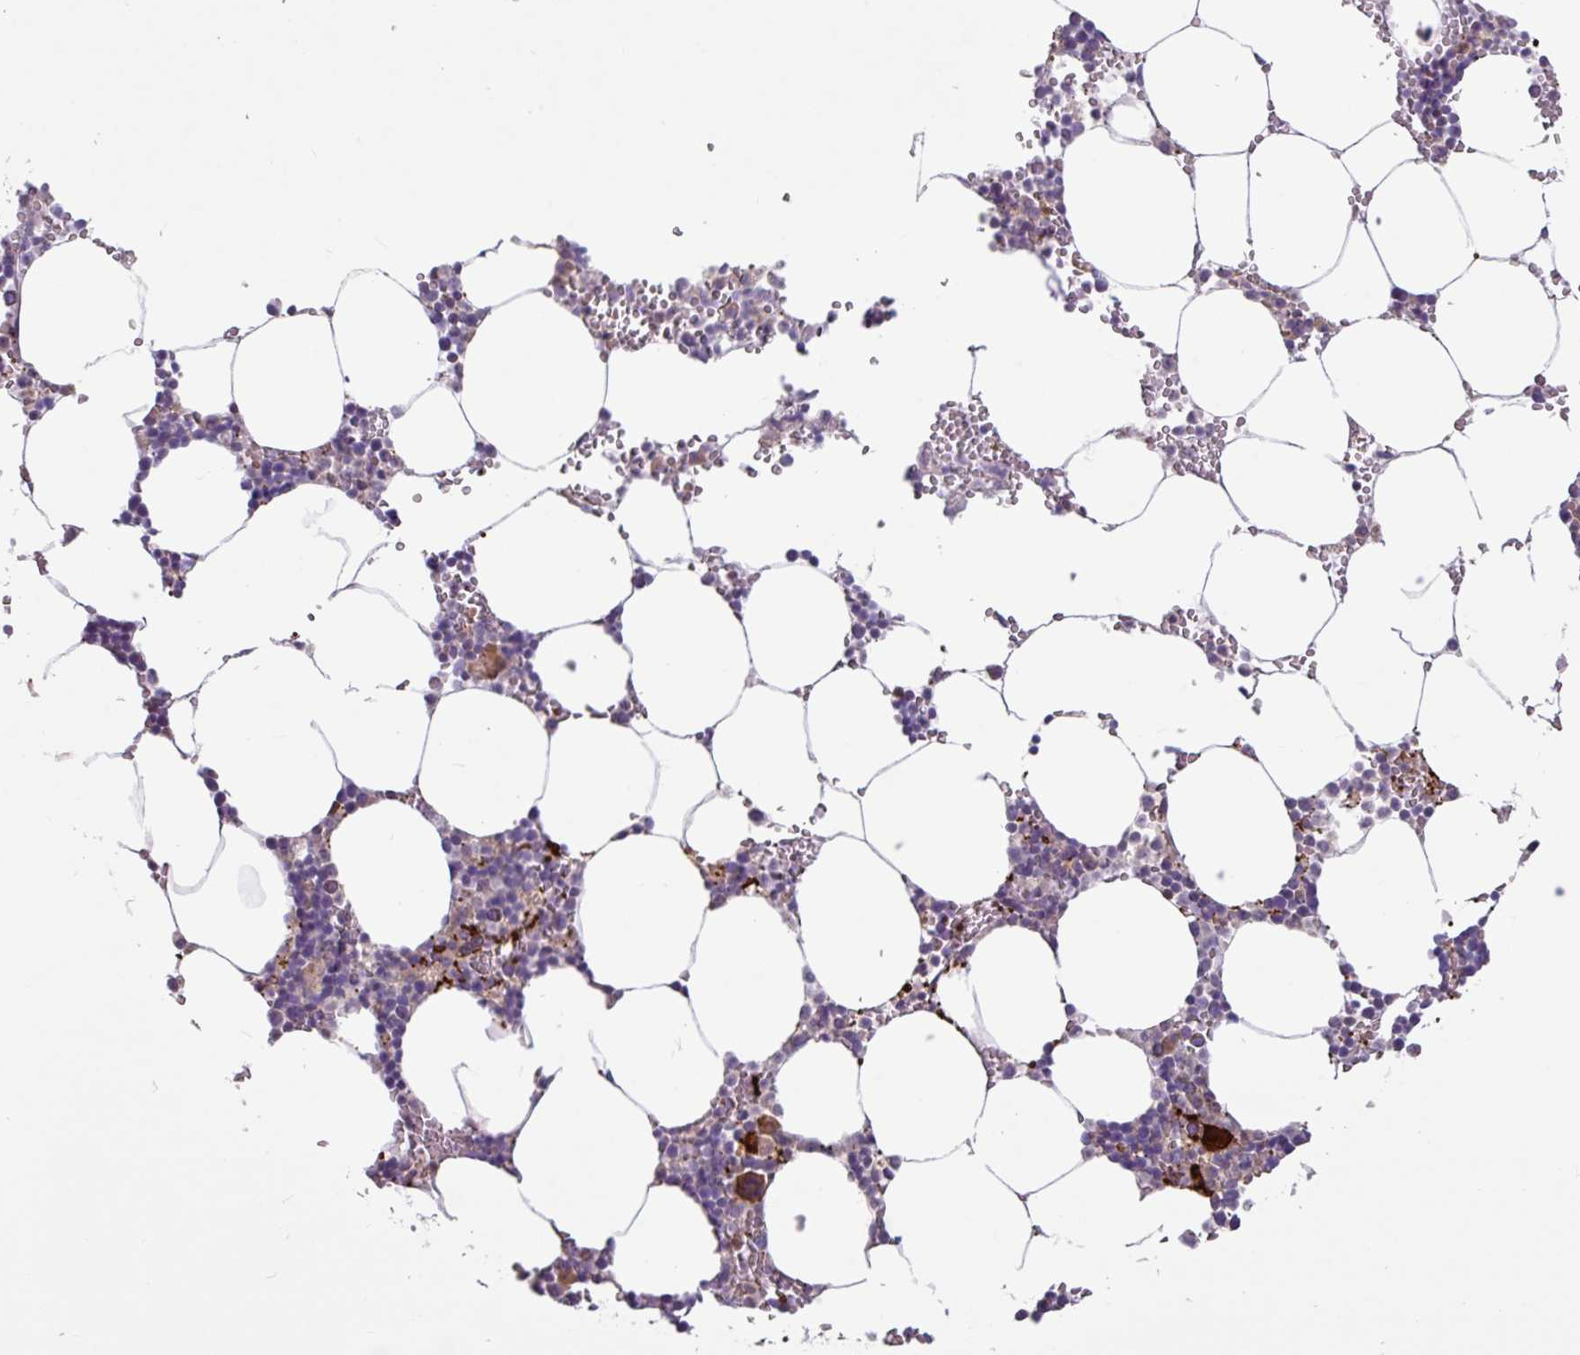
{"staining": {"intensity": "moderate", "quantity": "<25%", "location": "cytoplasmic/membranous"}, "tissue": "bone marrow", "cell_type": "Hematopoietic cells", "image_type": "normal", "snomed": [{"axis": "morphology", "description": "Normal tissue, NOS"}, {"axis": "topography", "description": "Bone marrow"}], "caption": "Immunohistochemical staining of benign human bone marrow shows <25% levels of moderate cytoplasmic/membranous protein staining in approximately <25% of hematopoietic cells.", "gene": "SEC61G", "patient": {"sex": "male", "age": 70}}